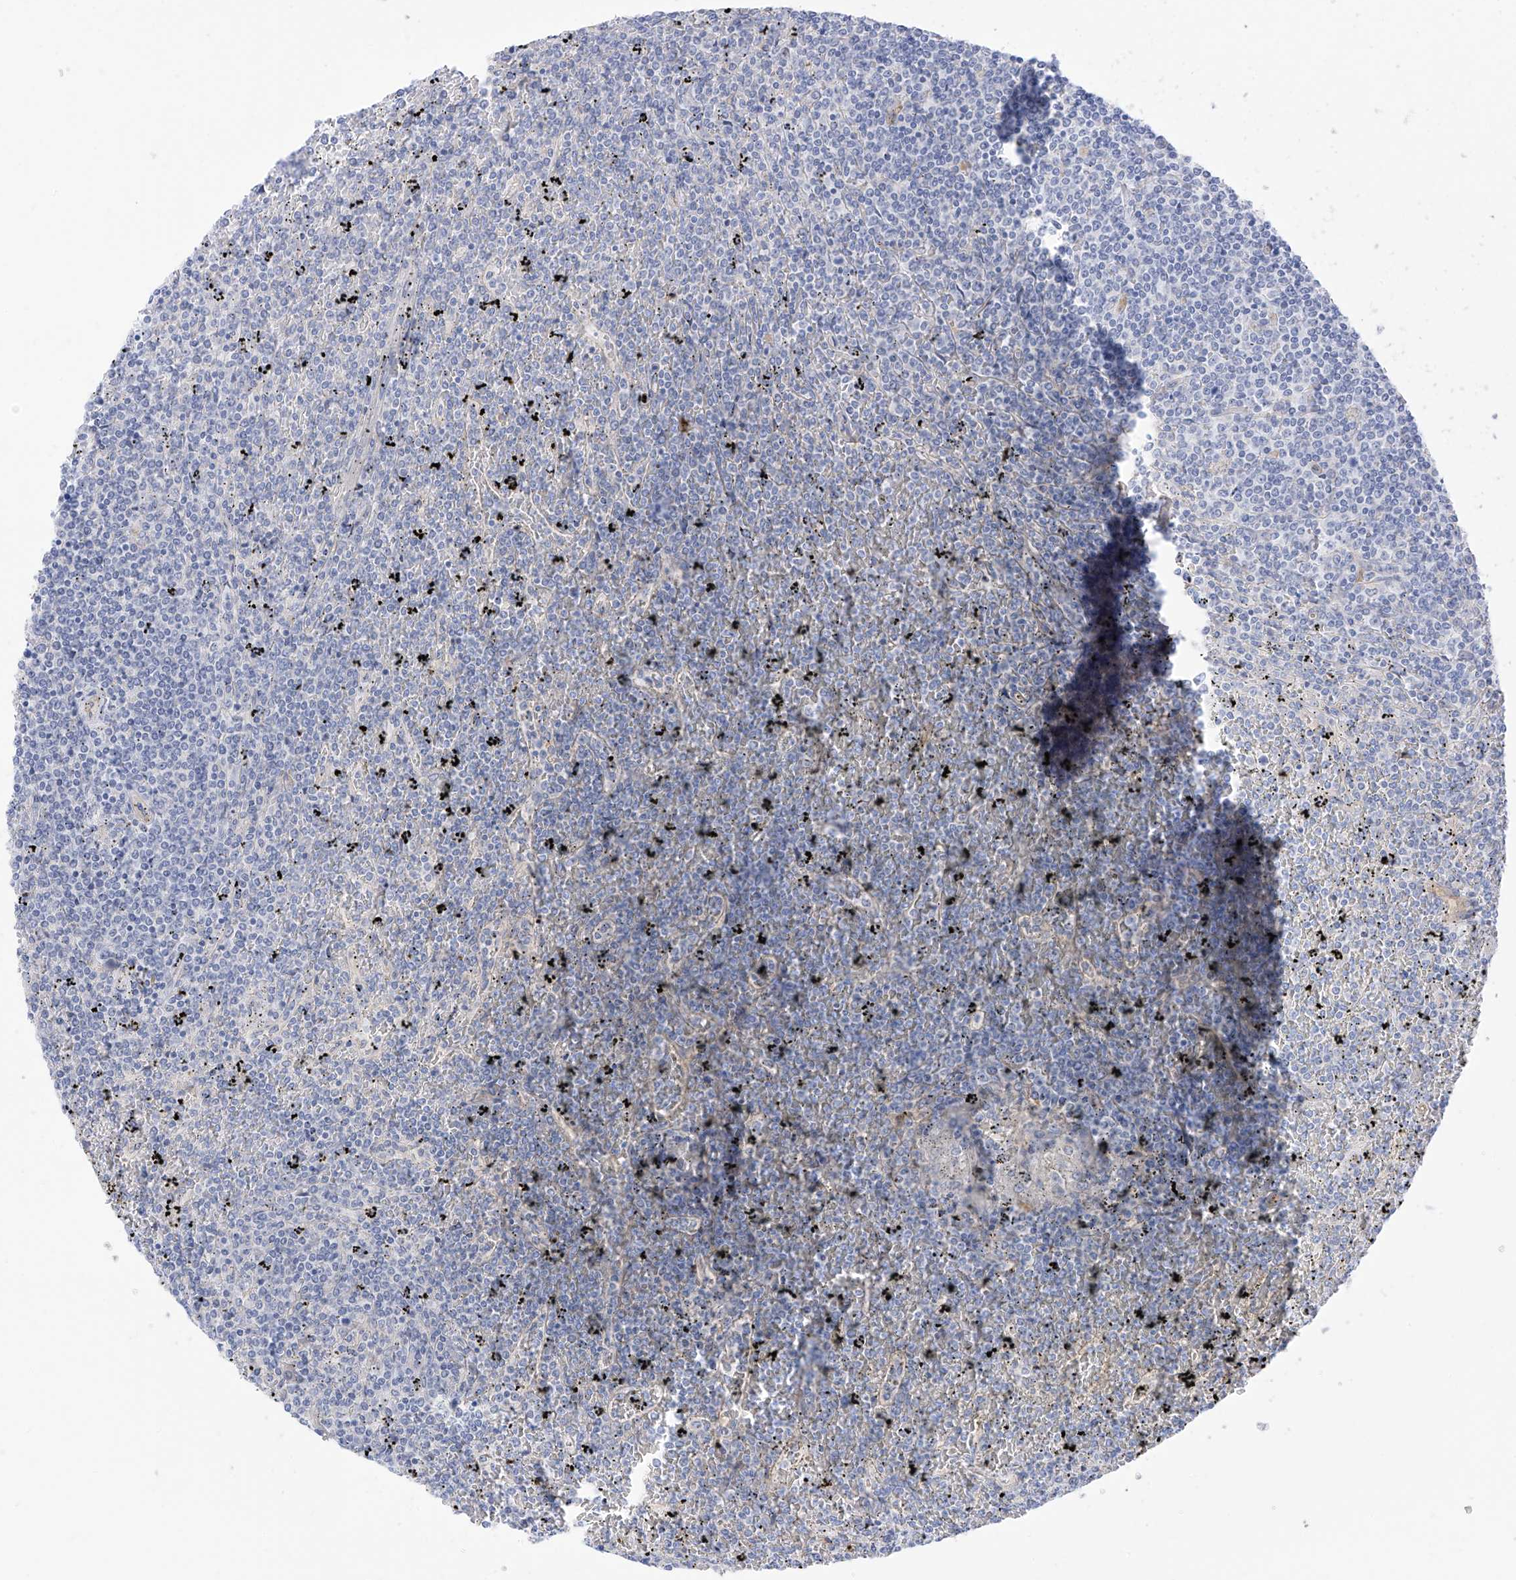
{"staining": {"intensity": "negative", "quantity": "none", "location": "none"}, "tissue": "lymphoma", "cell_type": "Tumor cells", "image_type": "cancer", "snomed": [{"axis": "morphology", "description": "Malignant lymphoma, non-Hodgkin's type, Low grade"}, {"axis": "topography", "description": "Spleen"}], "caption": "Tumor cells are negative for protein expression in human lymphoma.", "gene": "ITGA9", "patient": {"sex": "female", "age": 19}}